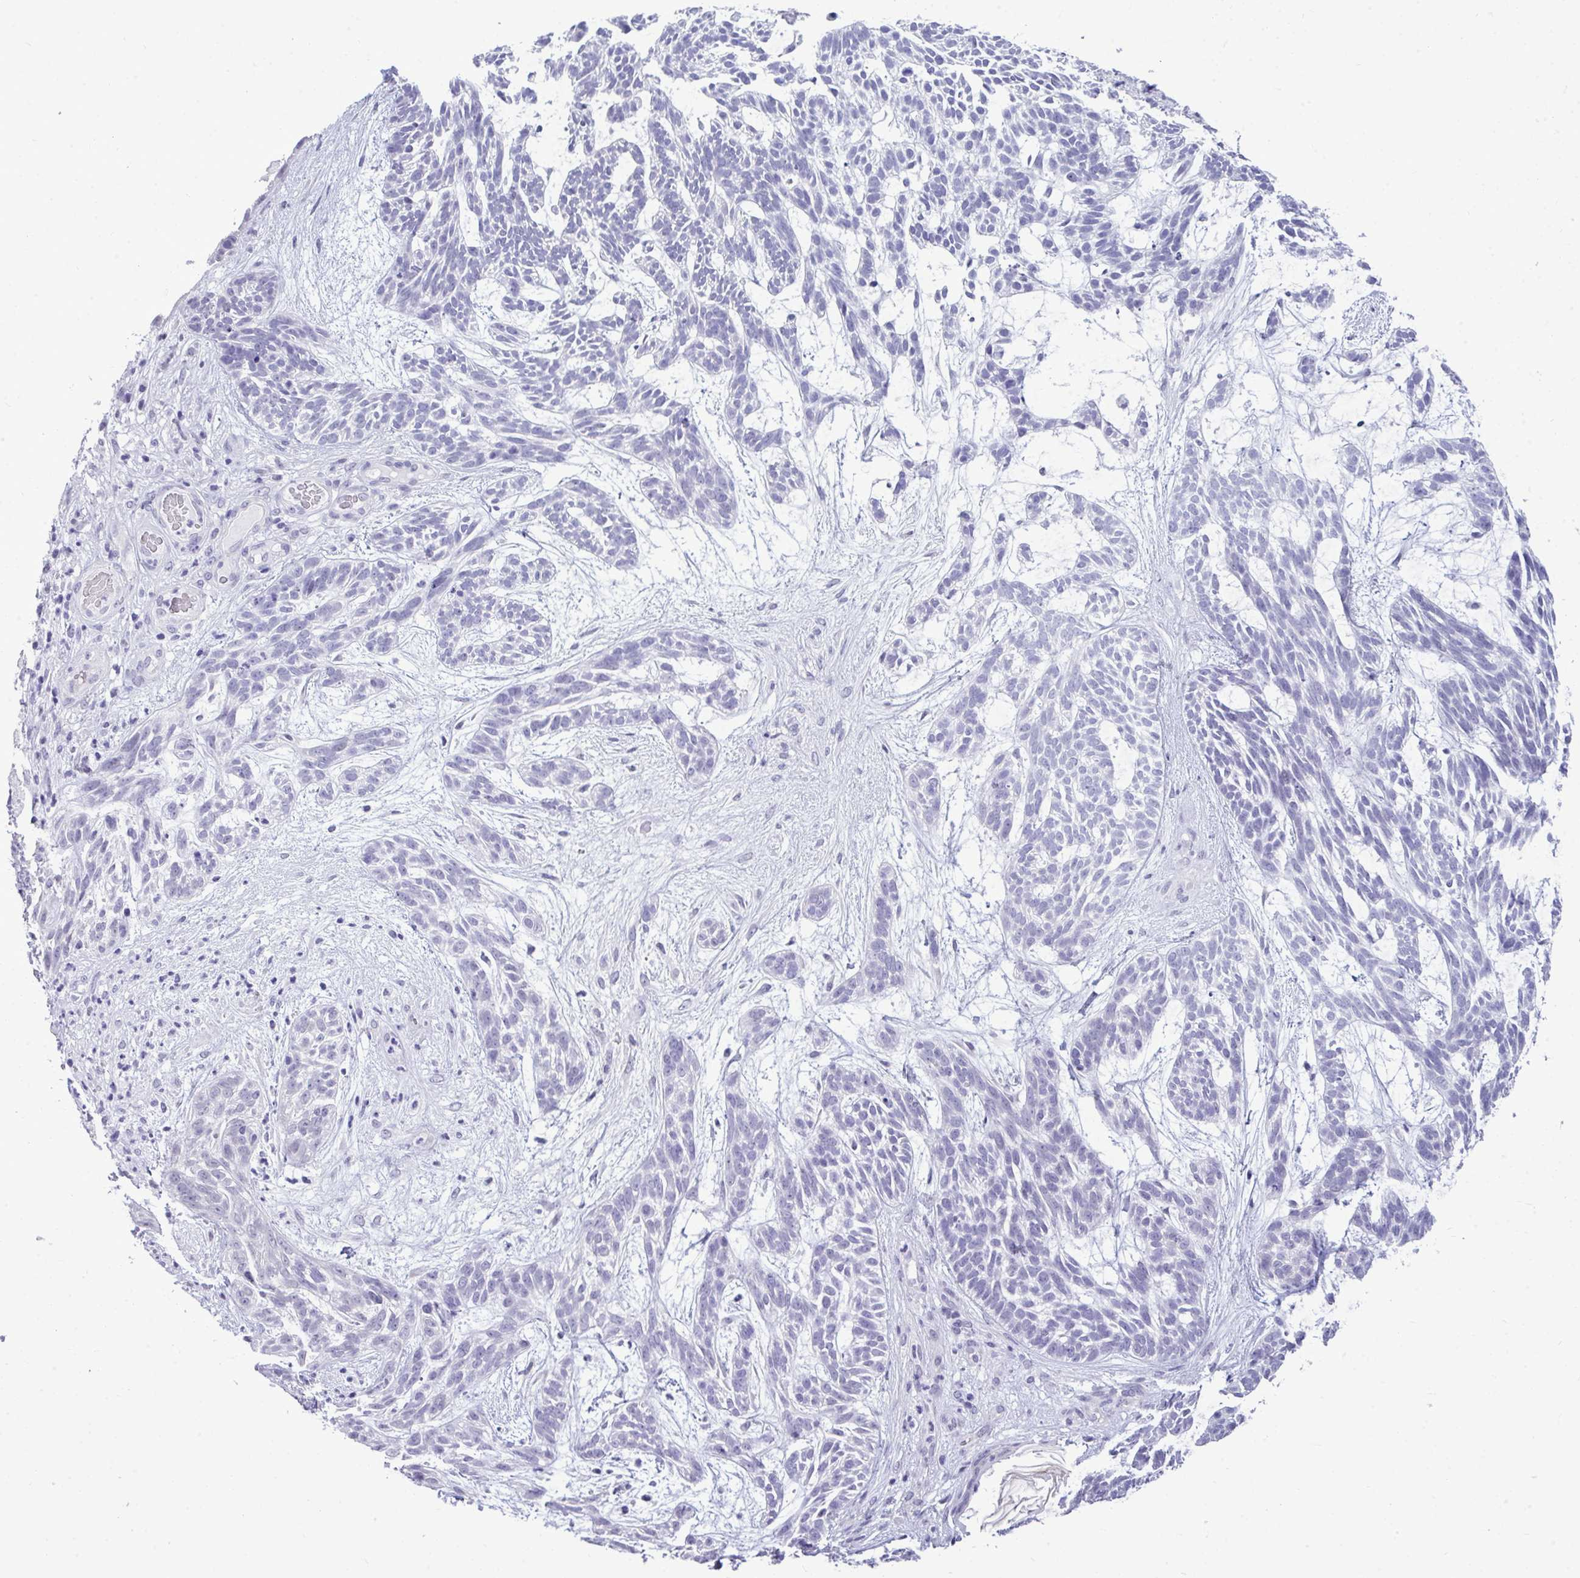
{"staining": {"intensity": "negative", "quantity": "none", "location": "none"}, "tissue": "skin cancer", "cell_type": "Tumor cells", "image_type": "cancer", "snomed": [{"axis": "morphology", "description": "Basal cell carcinoma"}, {"axis": "topography", "description": "Skin"}, {"axis": "topography", "description": "Skin, foot"}], "caption": "The photomicrograph shows no staining of tumor cells in skin cancer (basal cell carcinoma).", "gene": "PRM2", "patient": {"sex": "female", "age": 77}}